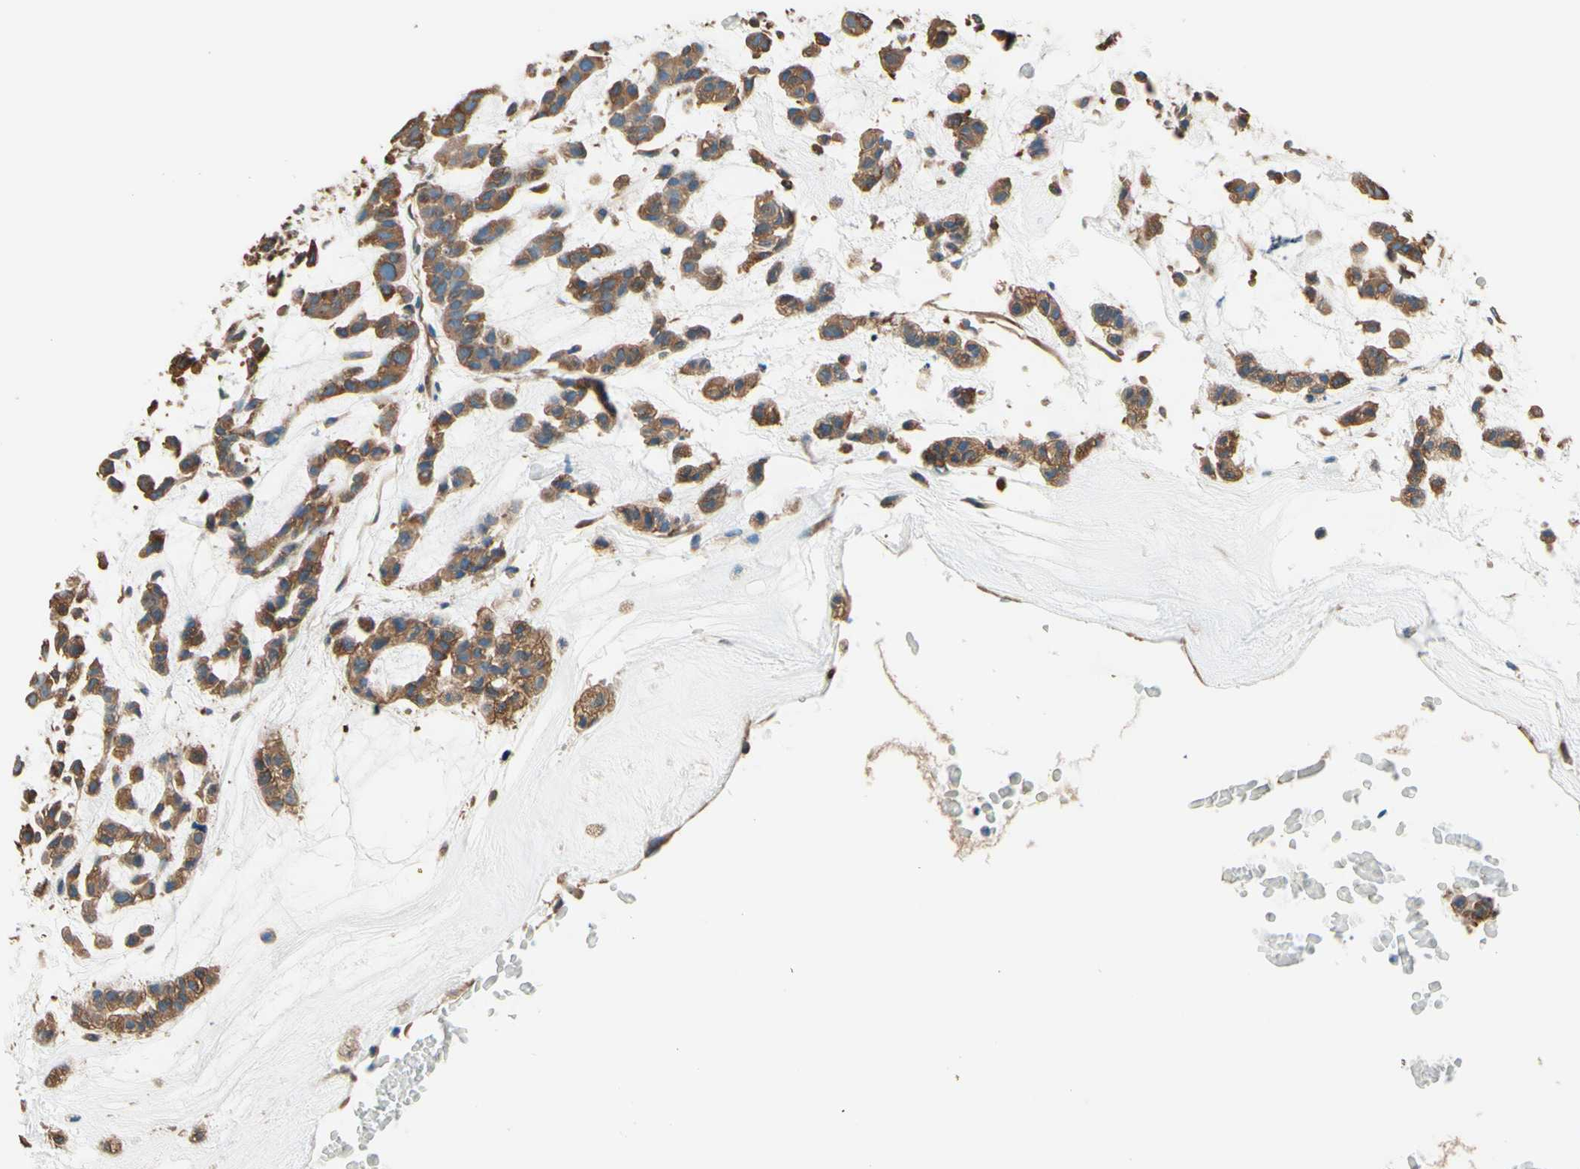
{"staining": {"intensity": "moderate", "quantity": ">75%", "location": "cytoplasmic/membranous"}, "tissue": "head and neck cancer", "cell_type": "Tumor cells", "image_type": "cancer", "snomed": [{"axis": "morphology", "description": "Adenocarcinoma, NOS"}, {"axis": "morphology", "description": "Adenoma, NOS"}, {"axis": "topography", "description": "Head-Neck"}], "caption": "A brown stain shows moderate cytoplasmic/membranous positivity of a protein in human head and neck cancer tumor cells.", "gene": "DPYSL3", "patient": {"sex": "female", "age": 55}}